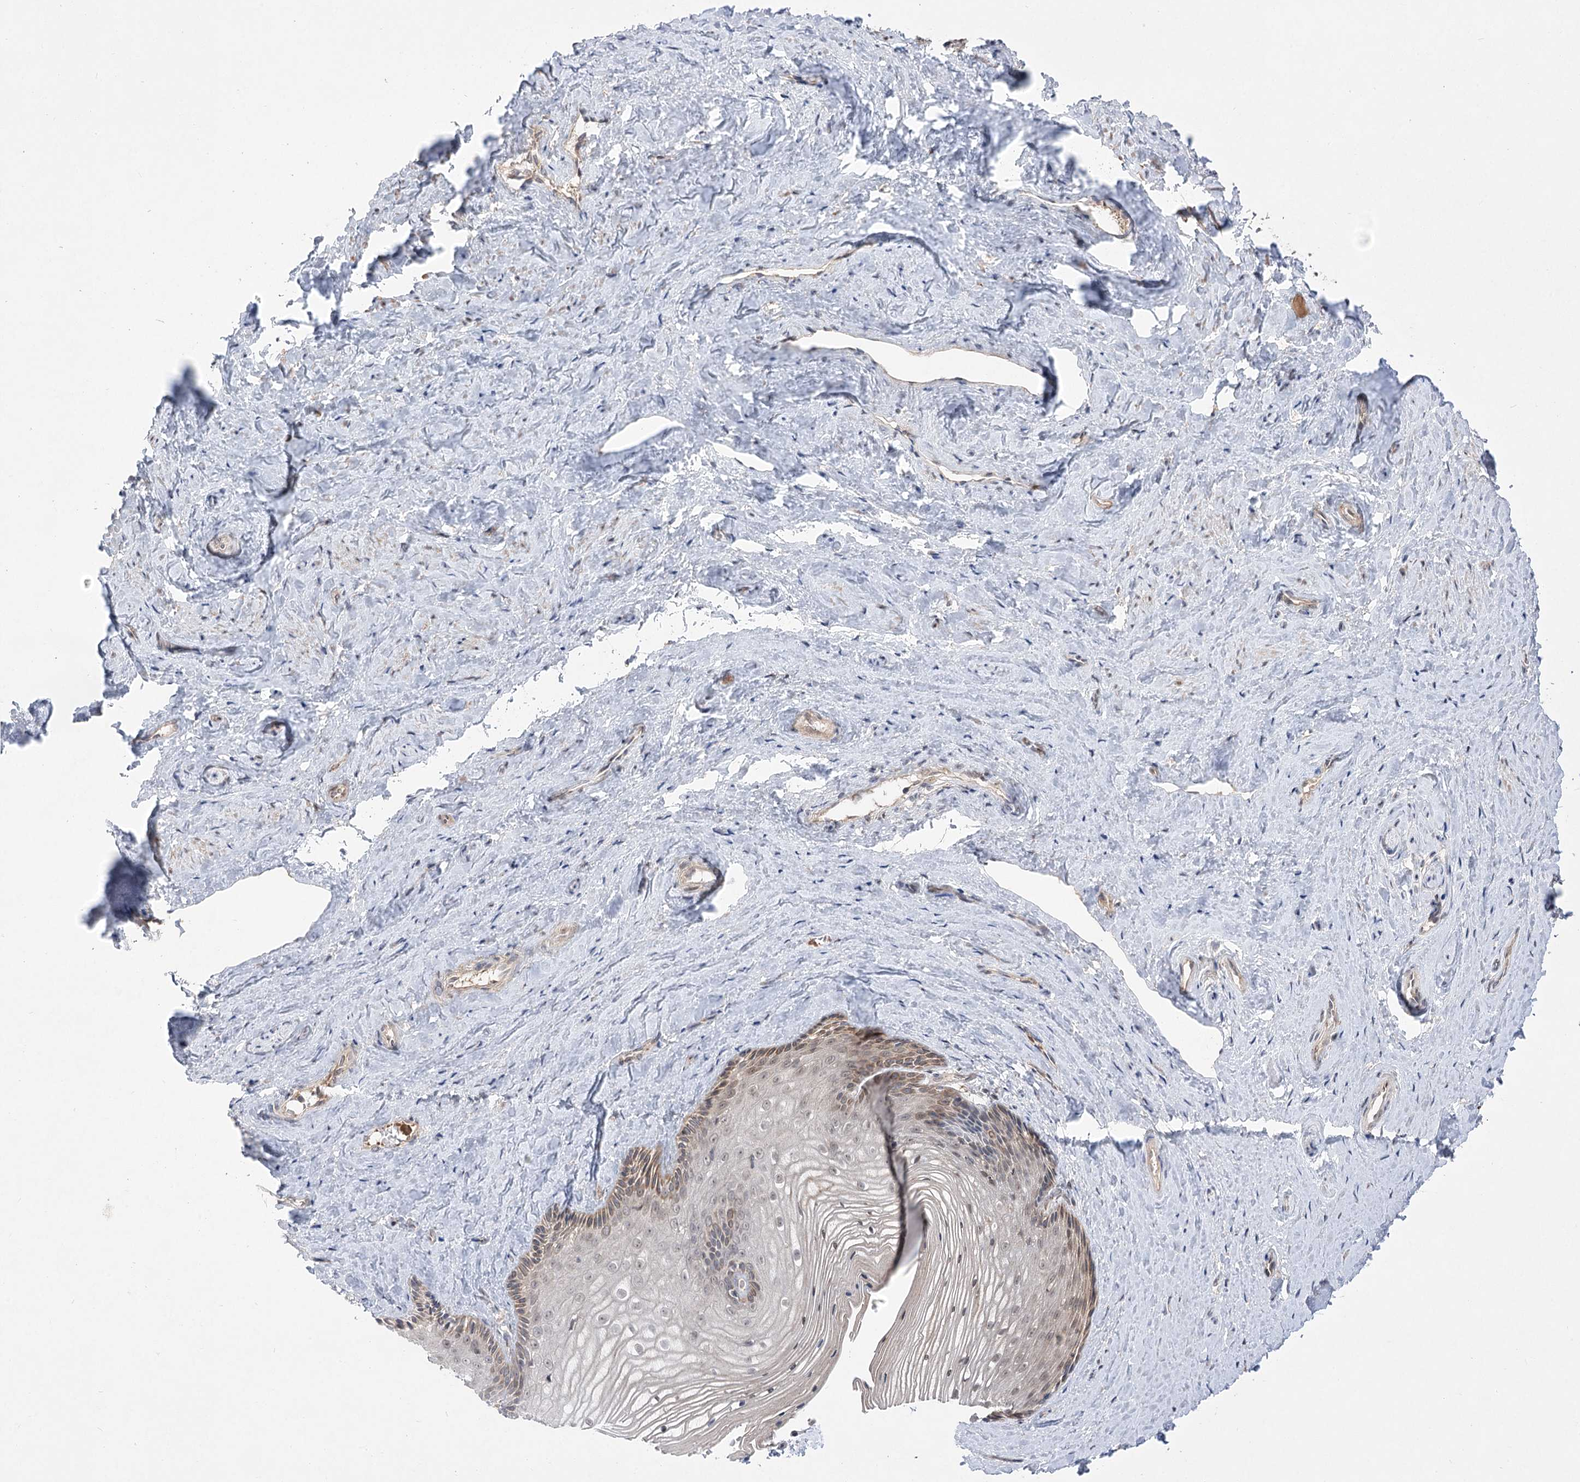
{"staining": {"intensity": "moderate", "quantity": "<25%", "location": "cytoplasmic/membranous,nuclear"}, "tissue": "vagina", "cell_type": "Squamous epithelial cells", "image_type": "normal", "snomed": [{"axis": "morphology", "description": "Normal tissue, NOS"}, {"axis": "topography", "description": "Vagina"}, {"axis": "topography", "description": "Cervix"}], "caption": "Squamous epithelial cells reveal low levels of moderate cytoplasmic/membranous,nuclear expression in approximately <25% of cells in unremarkable vagina. Nuclei are stained in blue.", "gene": "HELT", "patient": {"sex": "female", "age": 40}}